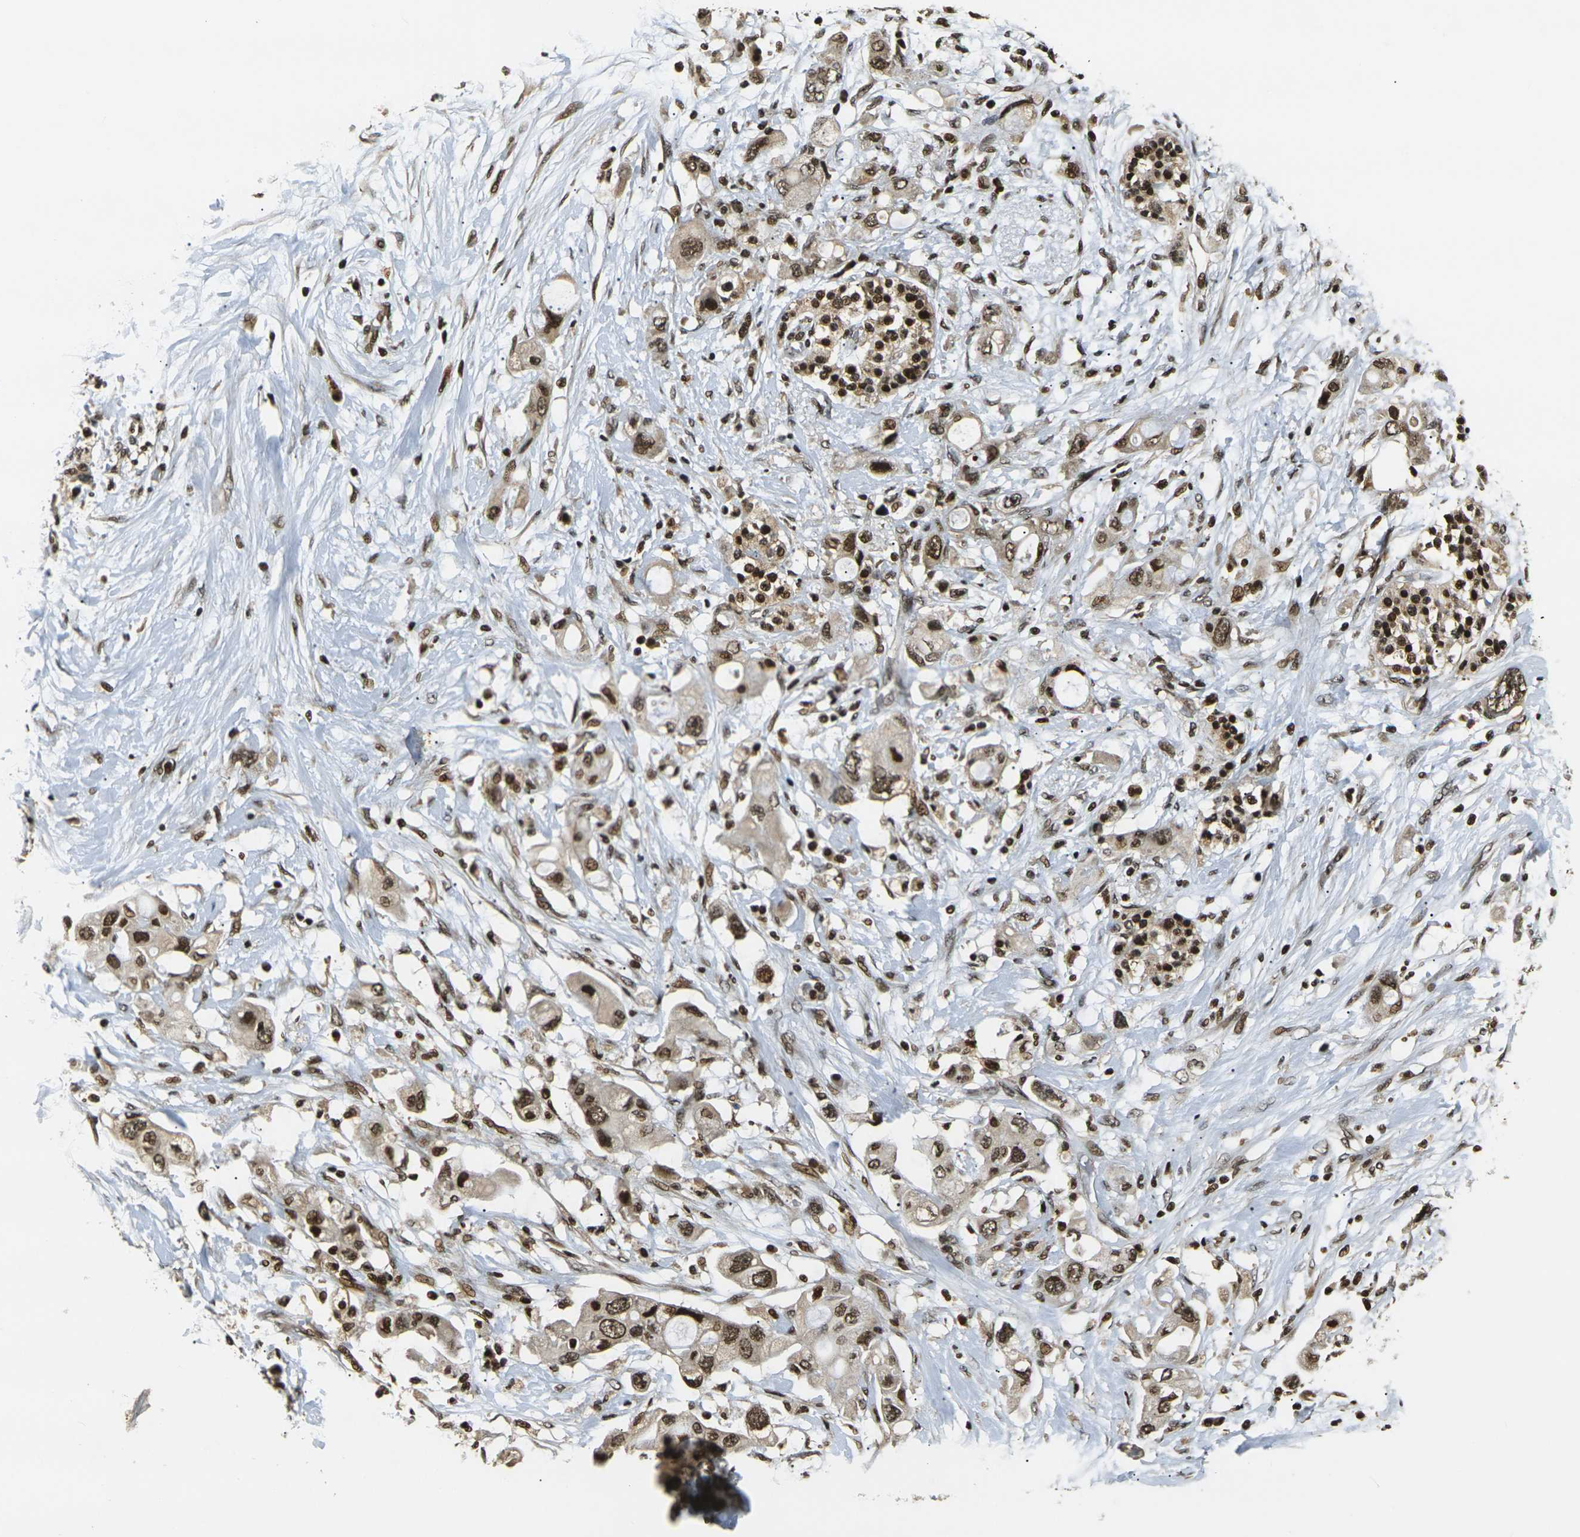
{"staining": {"intensity": "moderate", "quantity": ">75%", "location": "cytoplasmic/membranous,nuclear"}, "tissue": "pancreatic cancer", "cell_type": "Tumor cells", "image_type": "cancer", "snomed": [{"axis": "morphology", "description": "Adenocarcinoma, NOS"}, {"axis": "topography", "description": "Pancreas"}], "caption": "Immunohistochemical staining of pancreatic cancer demonstrates medium levels of moderate cytoplasmic/membranous and nuclear staining in approximately >75% of tumor cells.", "gene": "ACTL6A", "patient": {"sex": "female", "age": 56}}